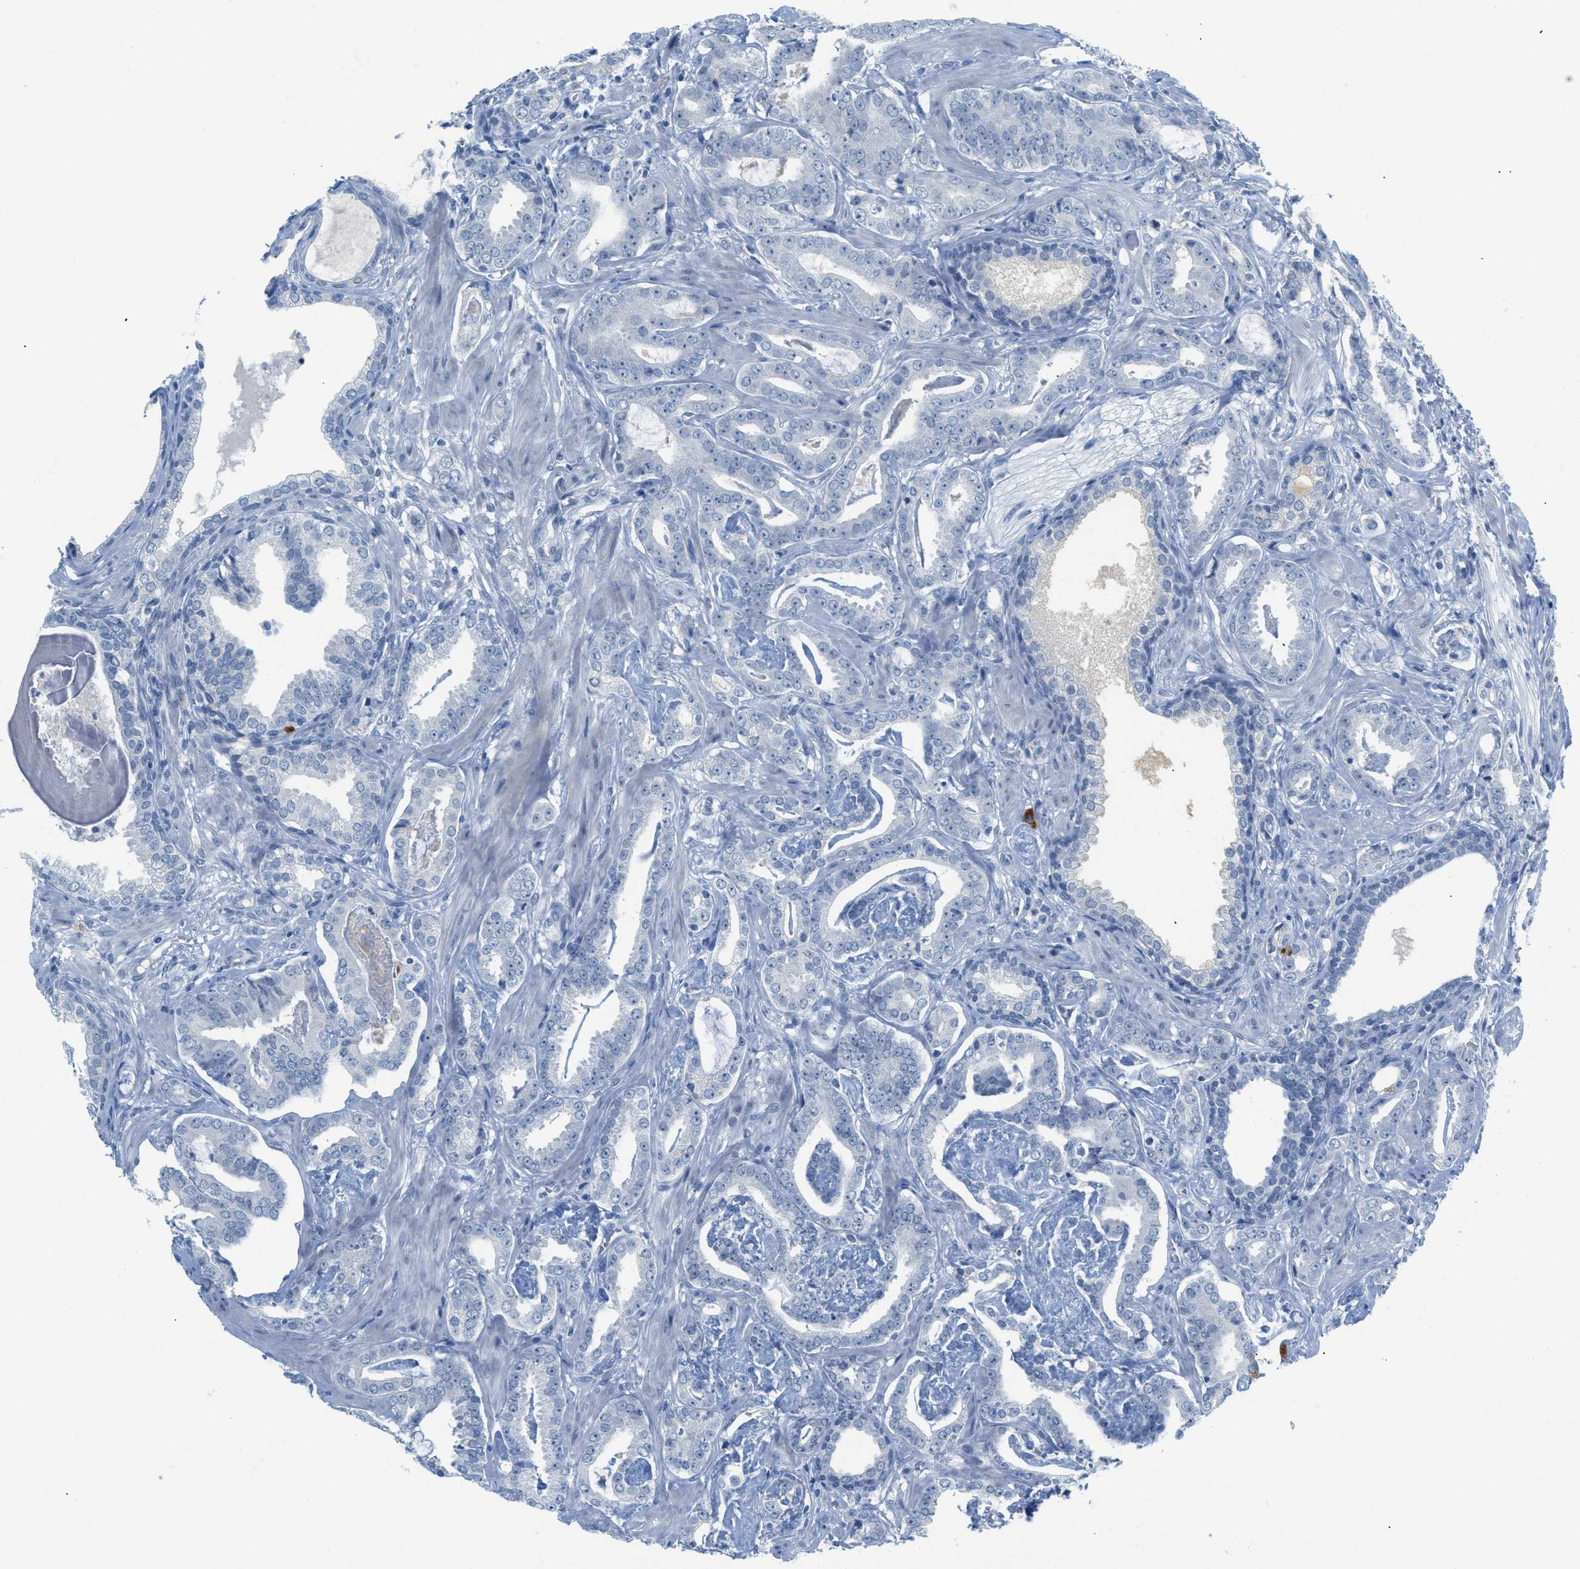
{"staining": {"intensity": "negative", "quantity": "none", "location": "none"}, "tissue": "prostate cancer", "cell_type": "Tumor cells", "image_type": "cancer", "snomed": [{"axis": "morphology", "description": "Adenocarcinoma, Low grade"}, {"axis": "topography", "description": "Prostate"}], "caption": "Prostate cancer (low-grade adenocarcinoma) stained for a protein using IHC displays no positivity tumor cells.", "gene": "HSF2", "patient": {"sex": "male", "age": 53}}